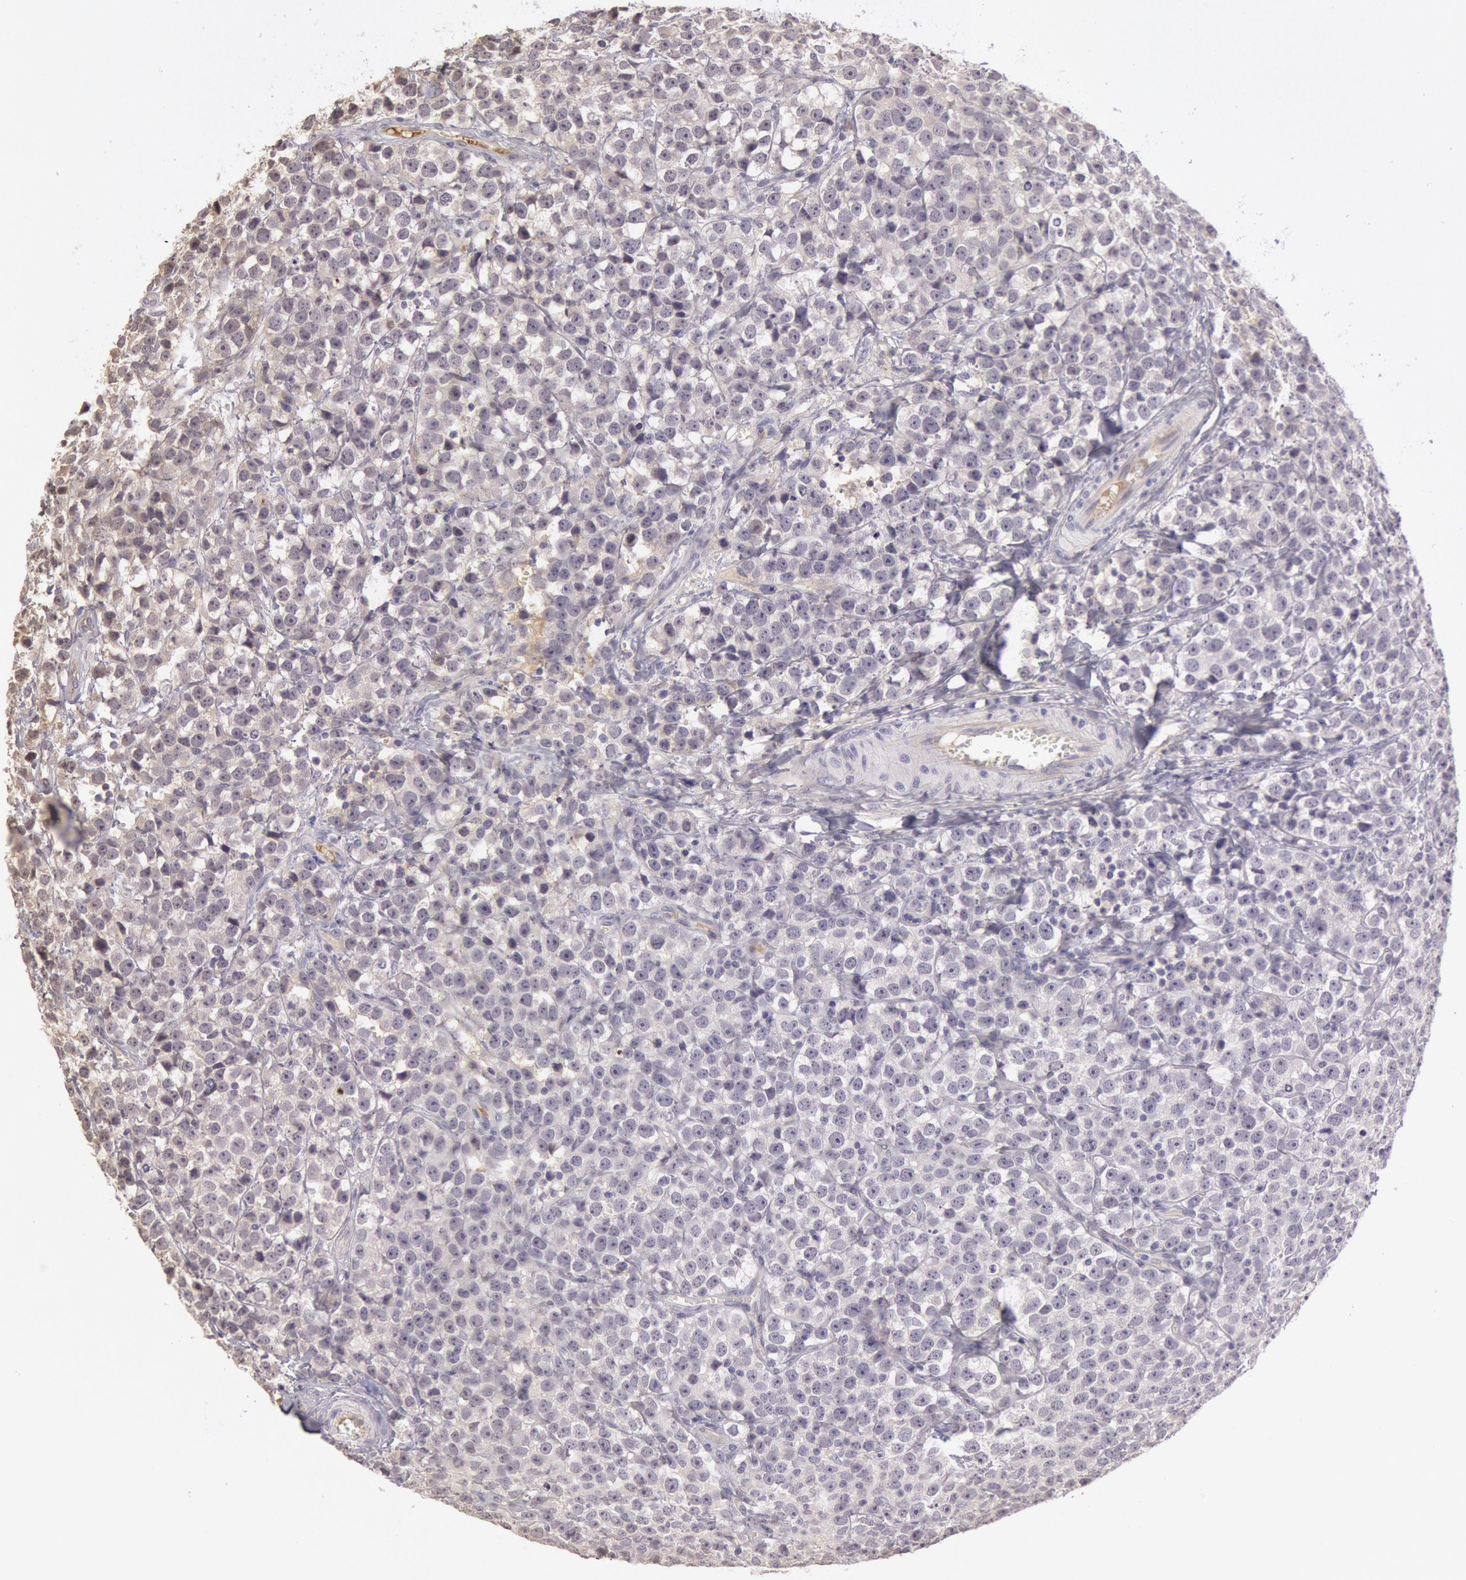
{"staining": {"intensity": "negative", "quantity": "none", "location": "none"}, "tissue": "testis cancer", "cell_type": "Tumor cells", "image_type": "cancer", "snomed": [{"axis": "morphology", "description": "Seminoma, NOS"}, {"axis": "topography", "description": "Testis"}], "caption": "Tumor cells are negative for protein expression in human seminoma (testis).", "gene": "C1R", "patient": {"sex": "male", "age": 25}}